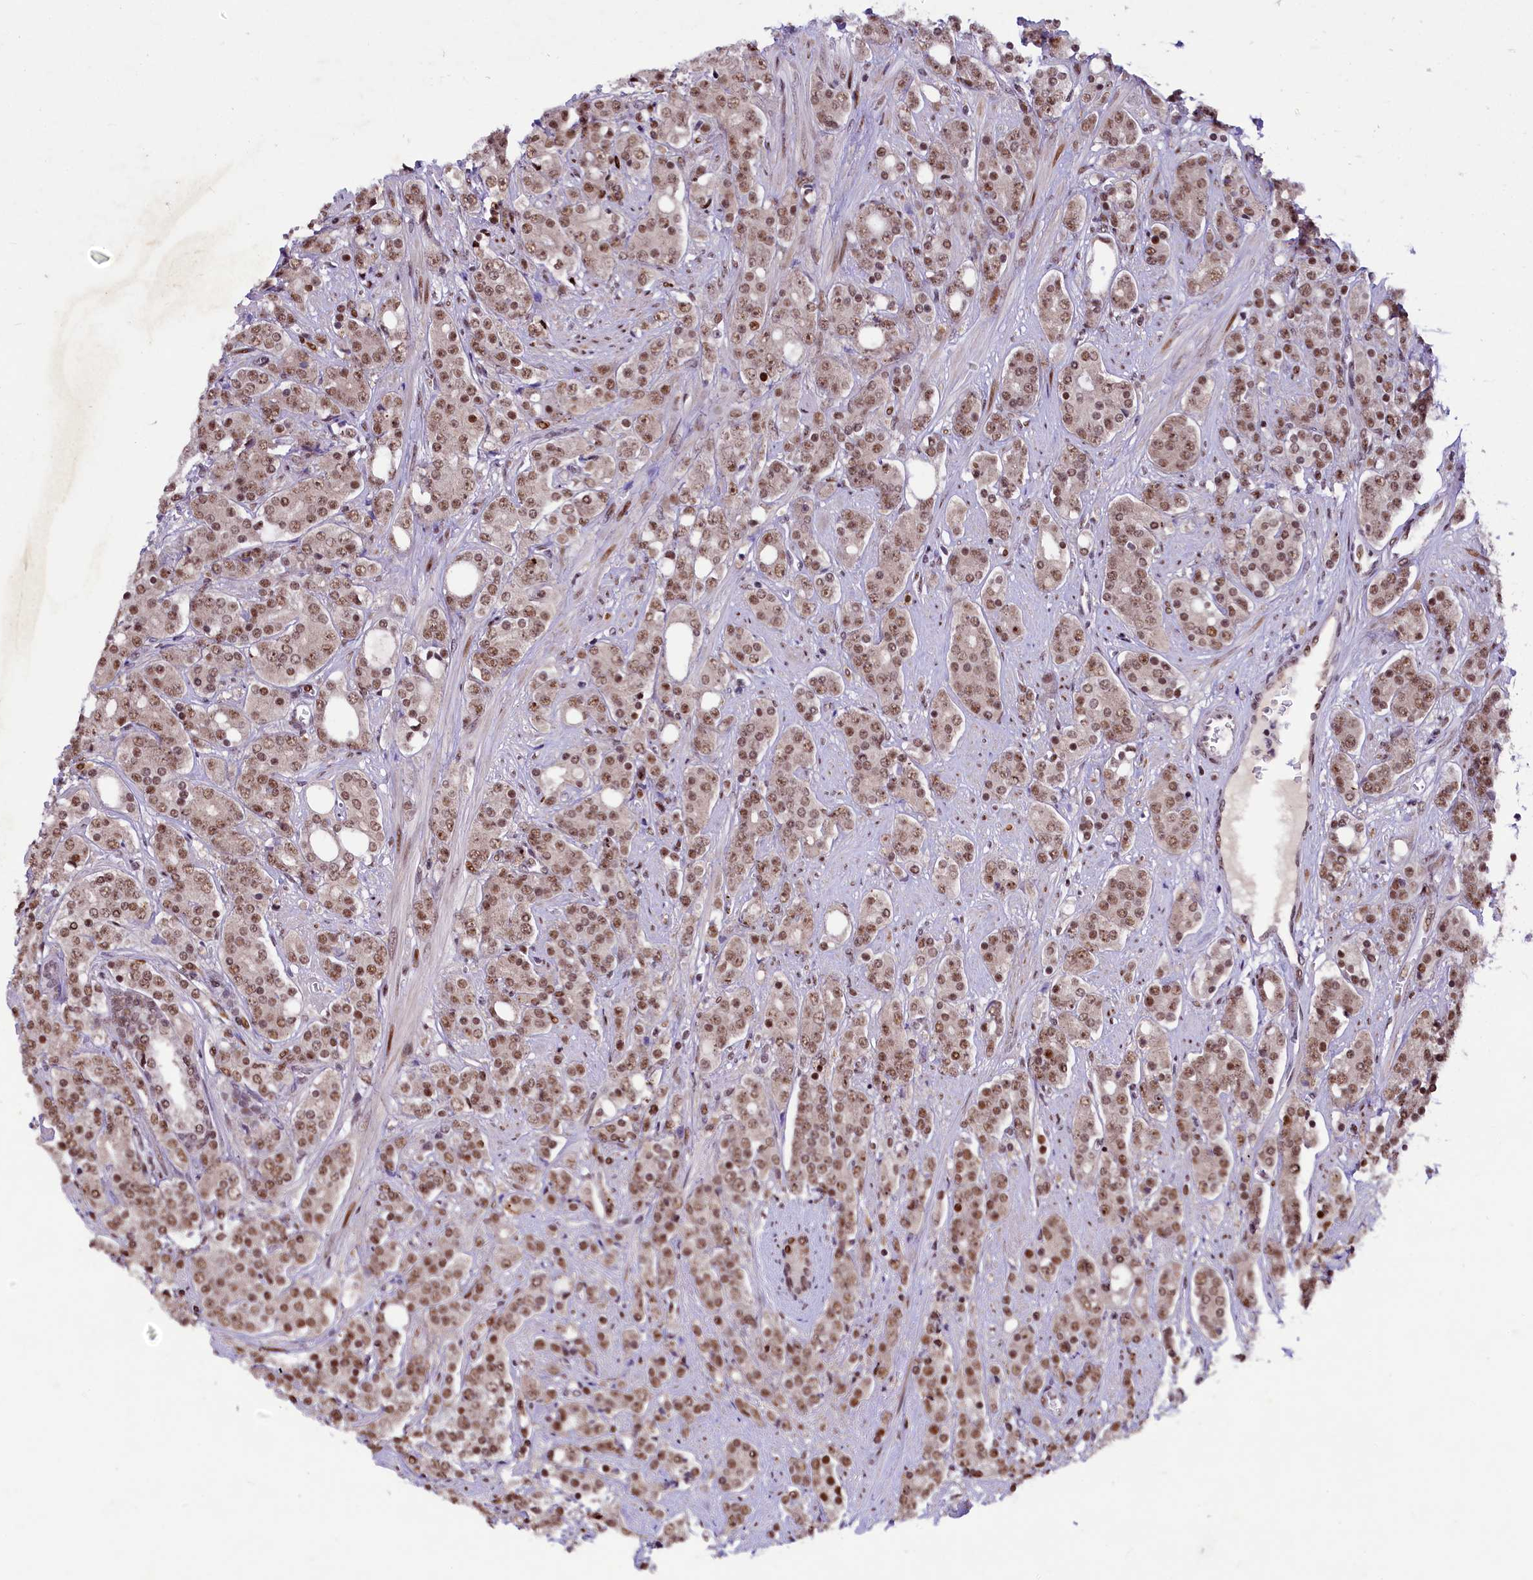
{"staining": {"intensity": "moderate", "quantity": ">75%", "location": "nuclear"}, "tissue": "prostate cancer", "cell_type": "Tumor cells", "image_type": "cancer", "snomed": [{"axis": "morphology", "description": "Adenocarcinoma, High grade"}, {"axis": "topography", "description": "Prostate"}], "caption": "DAB (3,3'-diaminobenzidine) immunohistochemical staining of prostate adenocarcinoma (high-grade) reveals moderate nuclear protein staining in about >75% of tumor cells.", "gene": "ANKS3", "patient": {"sex": "male", "age": 62}}